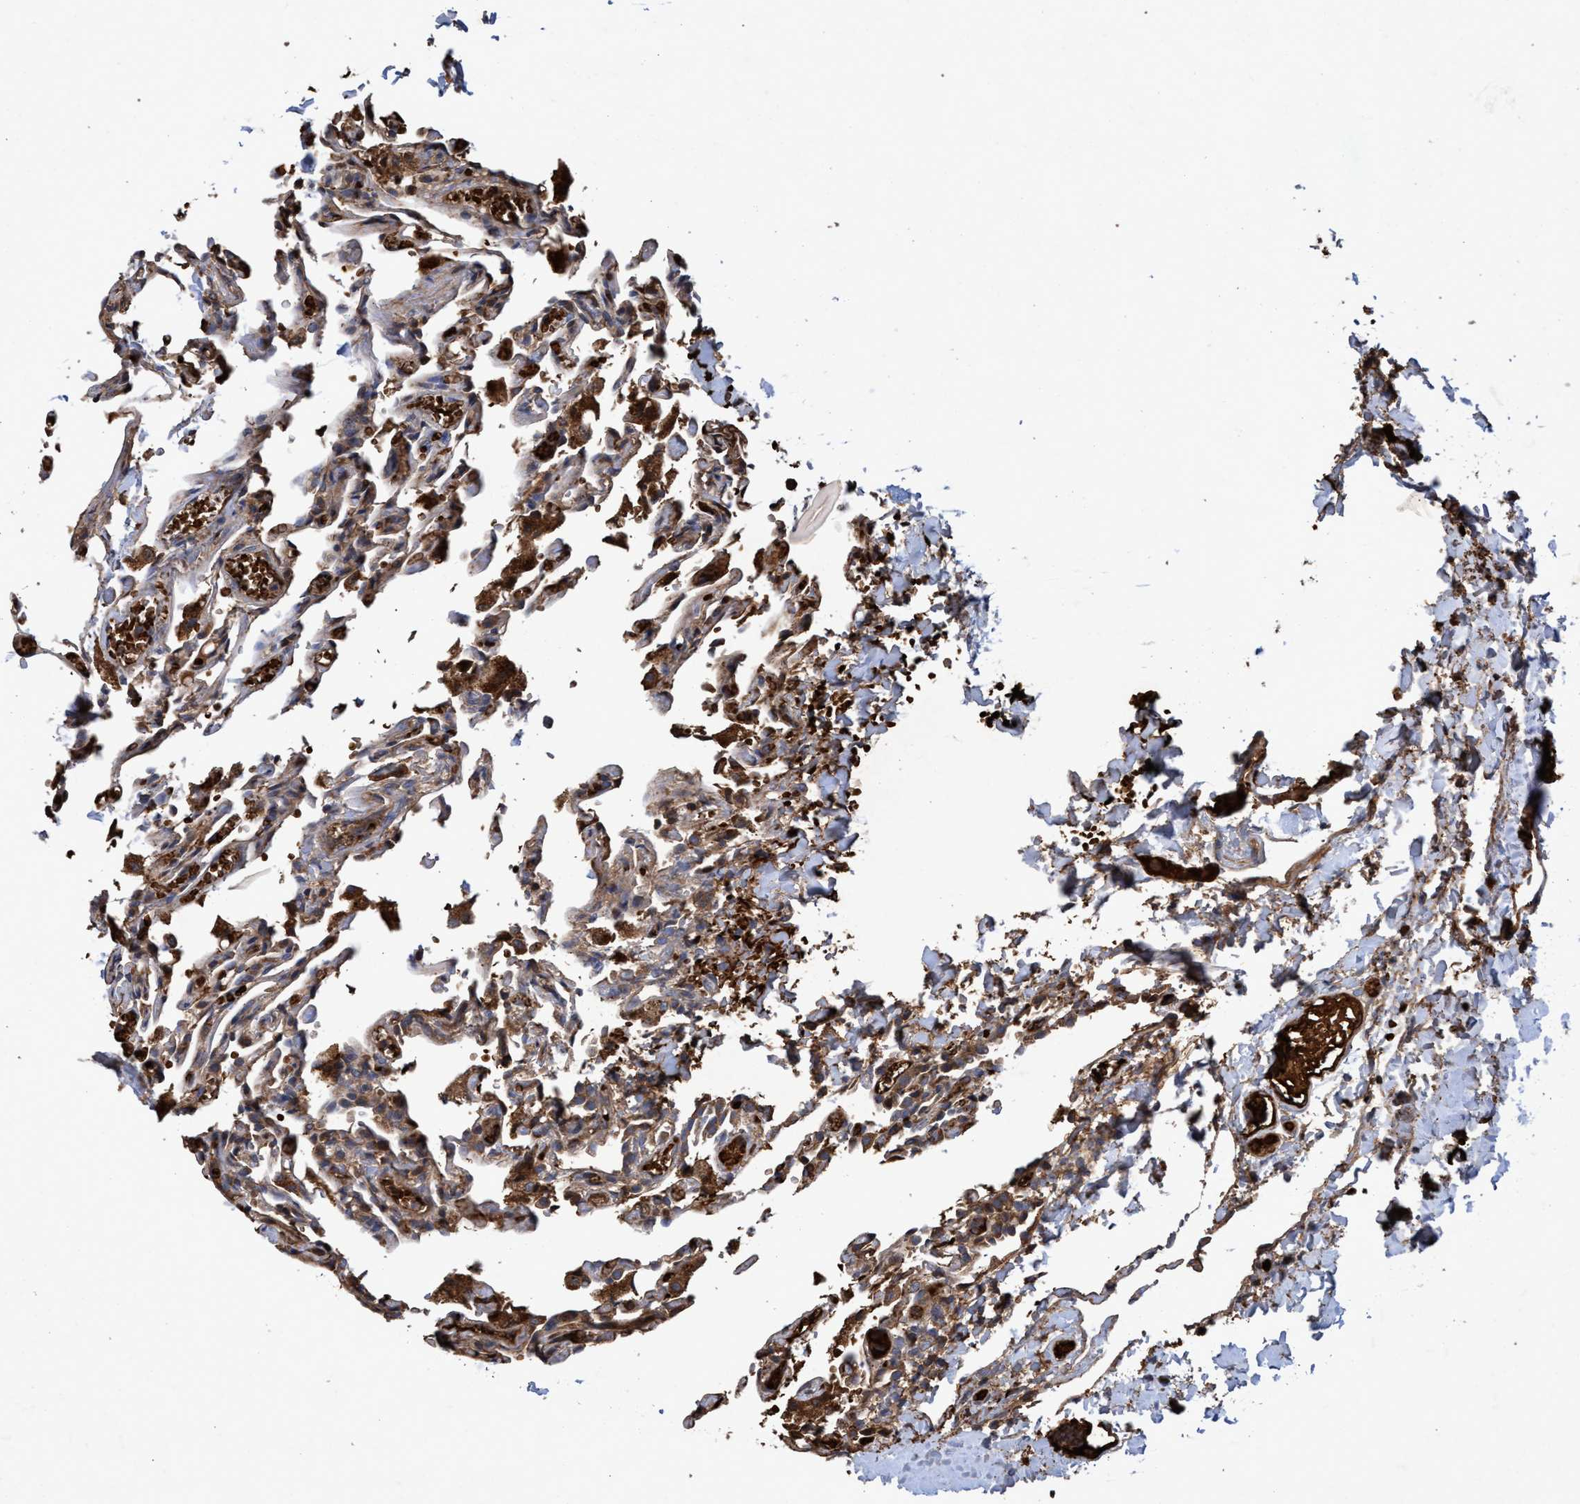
{"staining": {"intensity": "moderate", "quantity": ">75%", "location": "cytoplasmic/membranous"}, "tissue": "lung", "cell_type": "Alveolar cells", "image_type": "normal", "snomed": [{"axis": "morphology", "description": "Normal tissue, NOS"}, {"axis": "topography", "description": "Lung"}], "caption": "Benign lung was stained to show a protein in brown. There is medium levels of moderate cytoplasmic/membranous expression in approximately >75% of alveolar cells. The protein of interest is stained brown, and the nuclei are stained in blue (DAB IHC with brightfield microscopy, high magnification).", "gene": "CHMP6", "patient": {"sex": "male", "age": 21}}